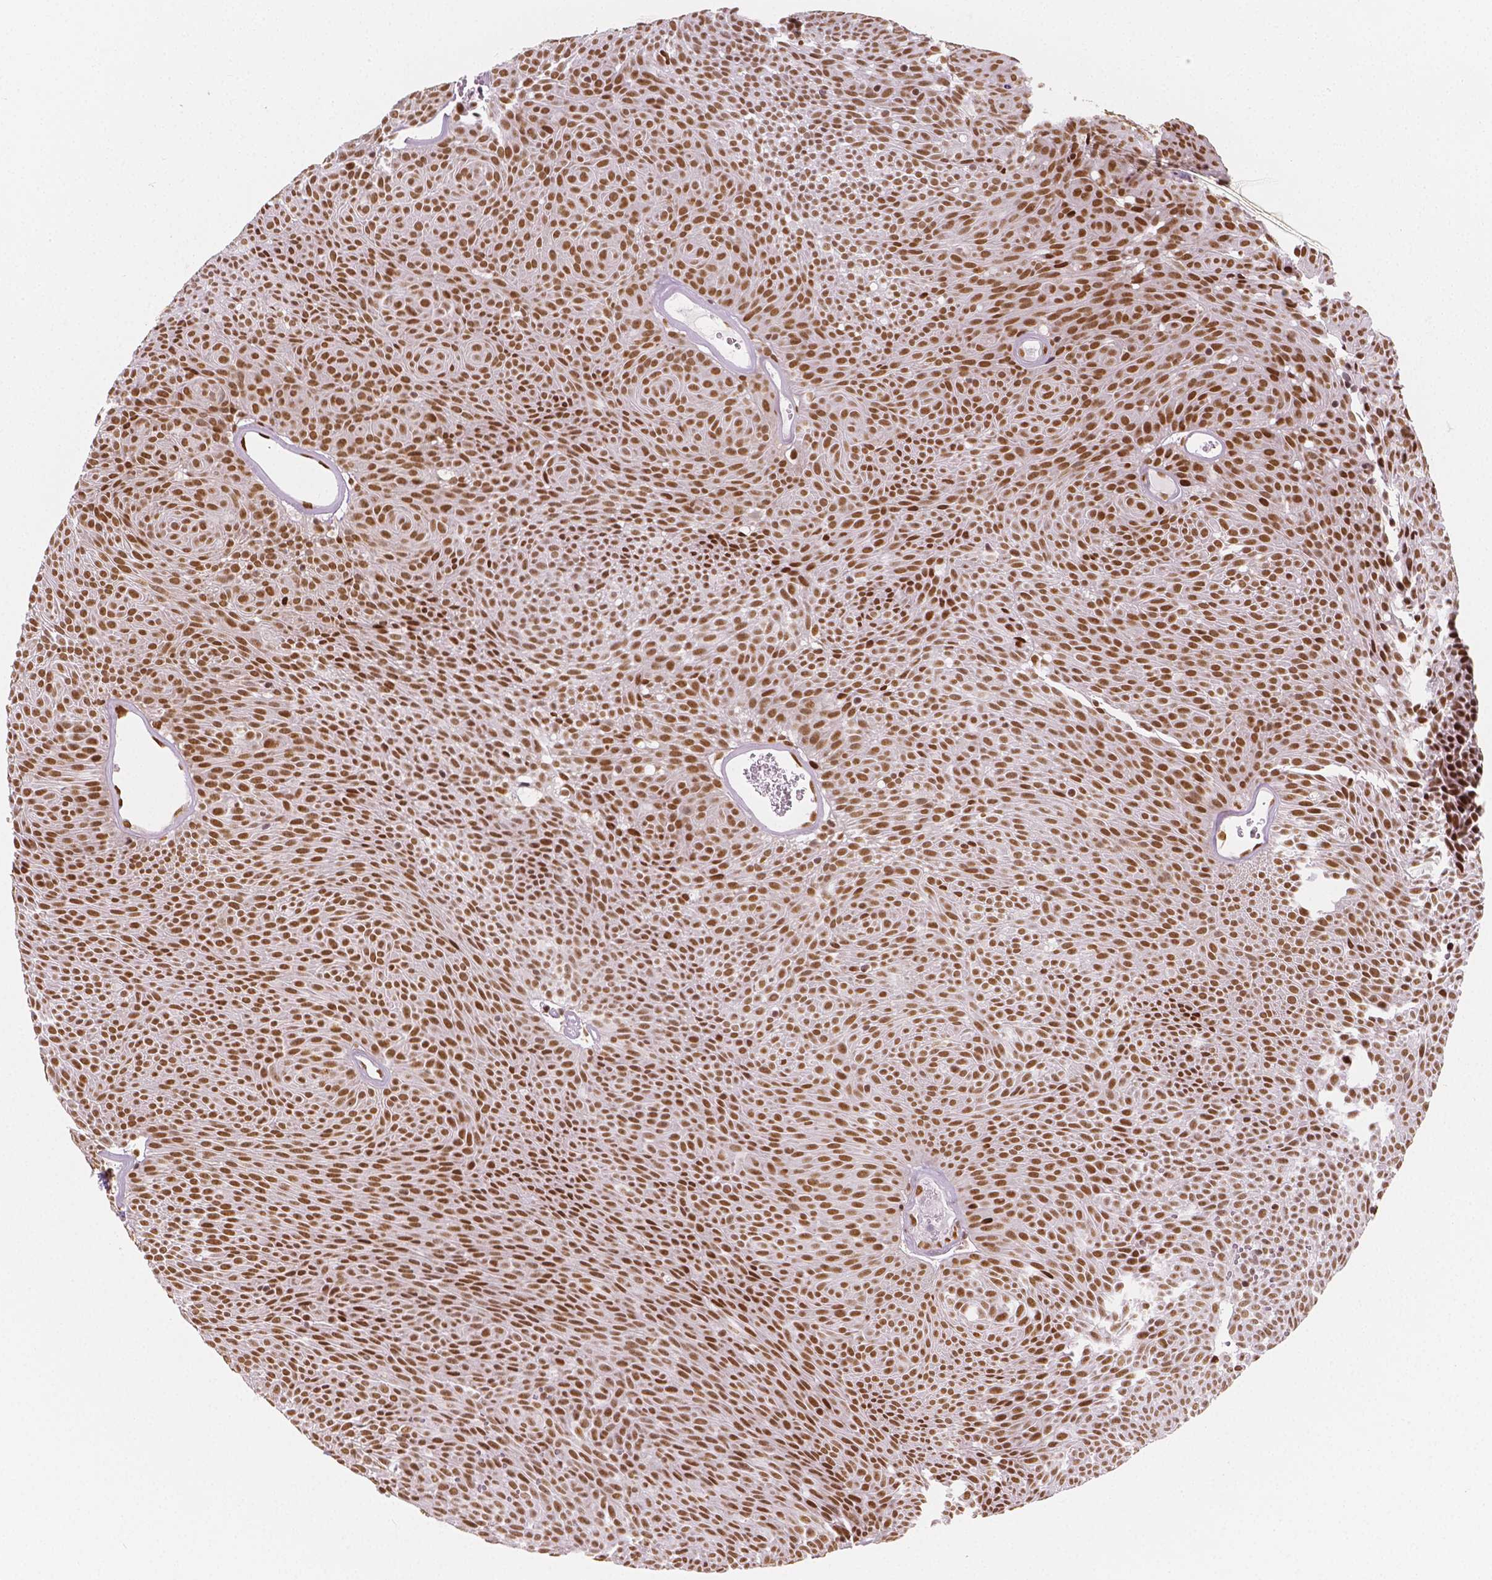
{"staining": {"intensity": "moderate", "quantity": ">75%", "location": "cytoplasmic/membranous,nuclear"}, "tissue": "urothelial cancer", "cell_type": "Tumor cells", "image_type": "cancer", "snomed": [{"axis": "morphology", "description": "Urothelial carcinoma, Low grade"}, {"axis": "topography", "description": "Urinary bladder"}], "caption": "There is medium levels of moderate cytoplasmic/membranous and nuclear expression in tumor cells of urothelial carcinoma (low-grade), as demonstrated by immunohistochemical staining (brown color).", "gene": "NUCKS1", "patient": {"sex": "male", "age": 77}}